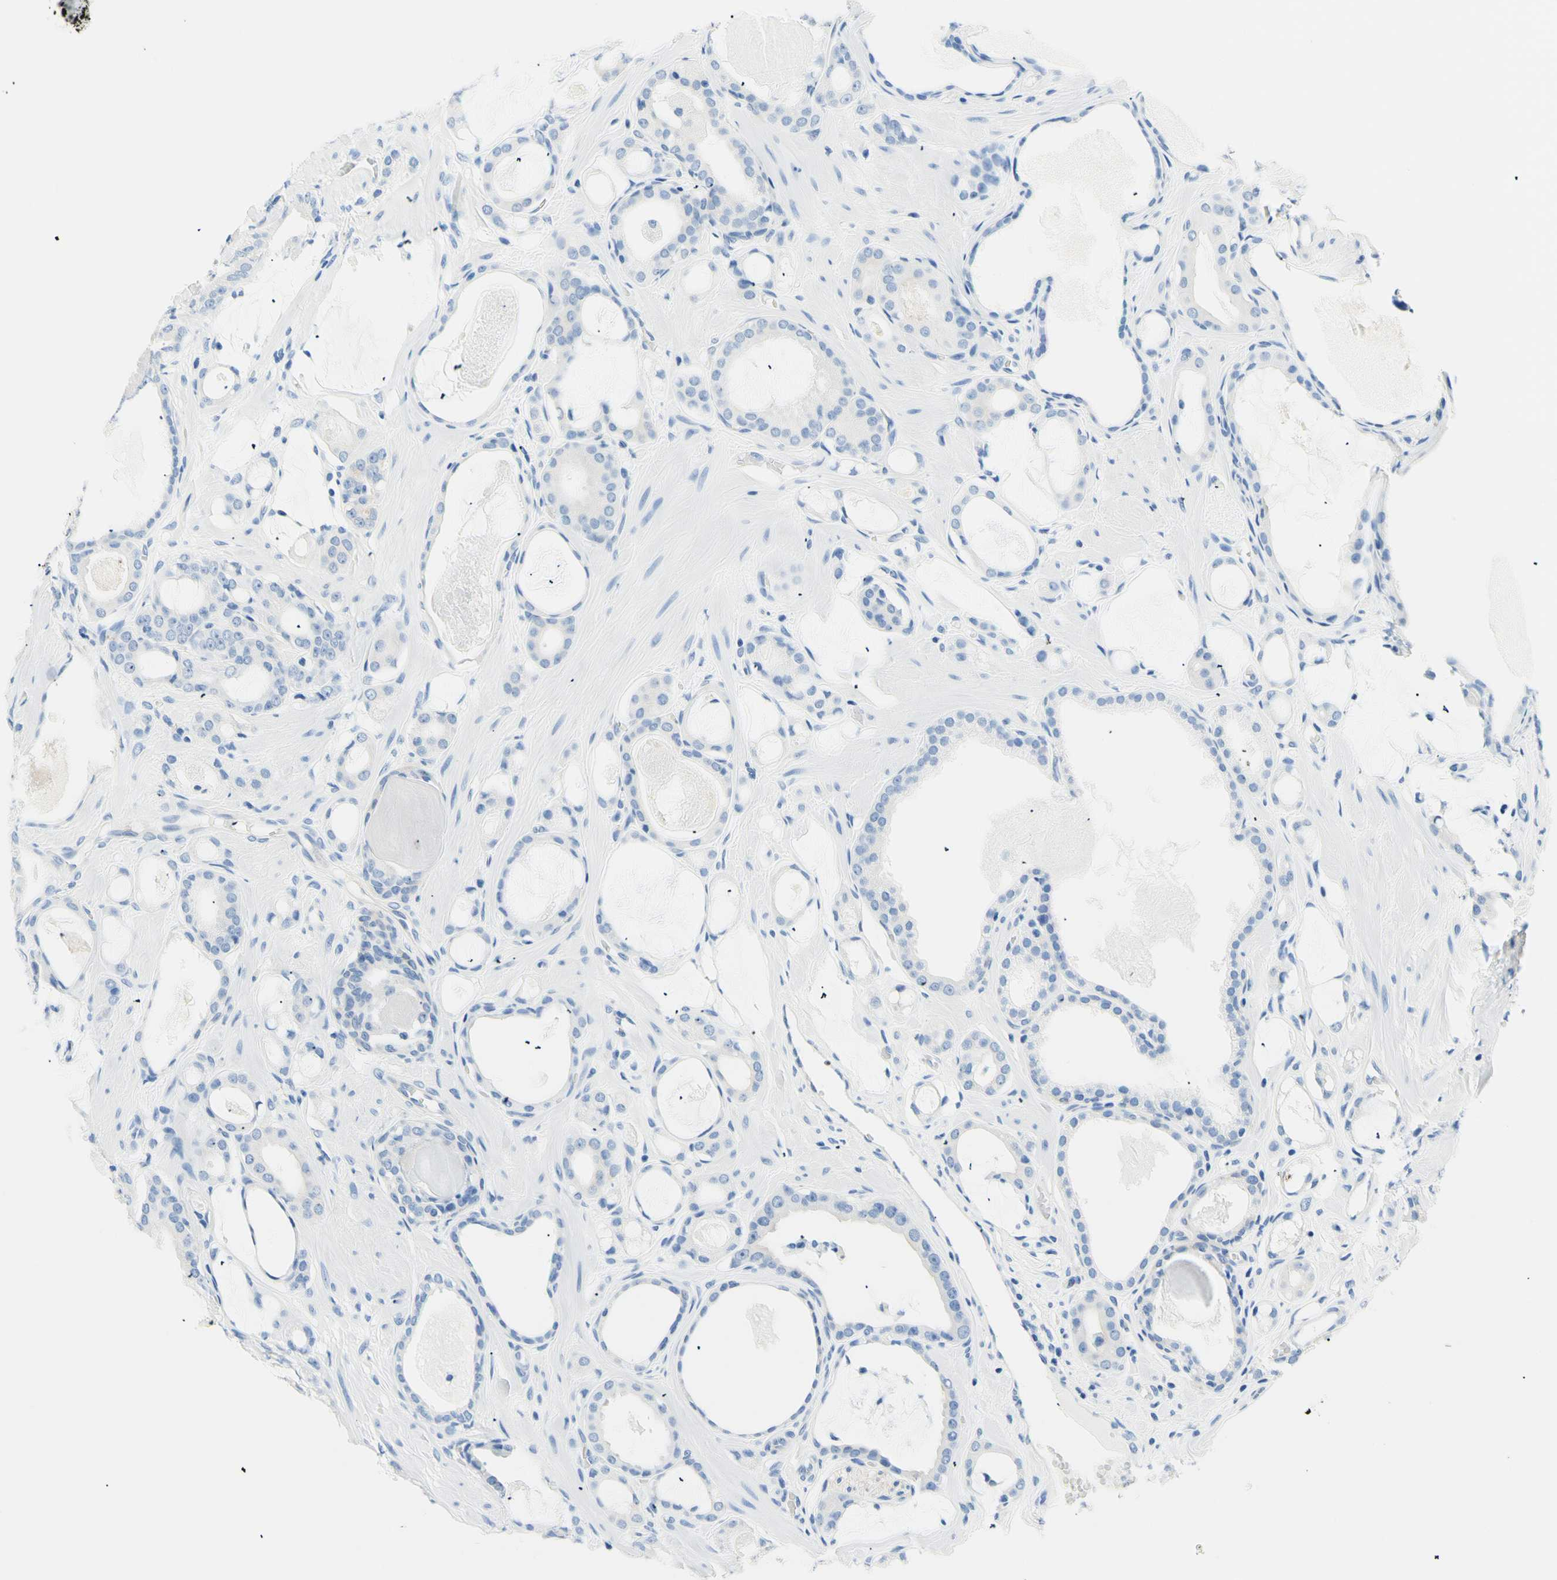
{"staining": {"intensity": "negative", "quantity": "none", "location": "none"}, "tissue": "prostate cancer", "cell_type": "Tumor cells", "image_type": "cancer", "snomed": [{"axis": "morphology", "description": "Adenocarcinoma, Low grade"}, {"axis": "topography", "description": "Prostate"}], "caption": "There is no significant expression in tumor cells of prostate cancer (adenocarcinoma (low-grade)). The staining was performed using DAB to visualize the protein expression in brown, while the nuclei were stained in blue with hematoxylin (Magnification: 20x).", "gene": "HPCA", "patient": {"sex": "male", "age": 53}}